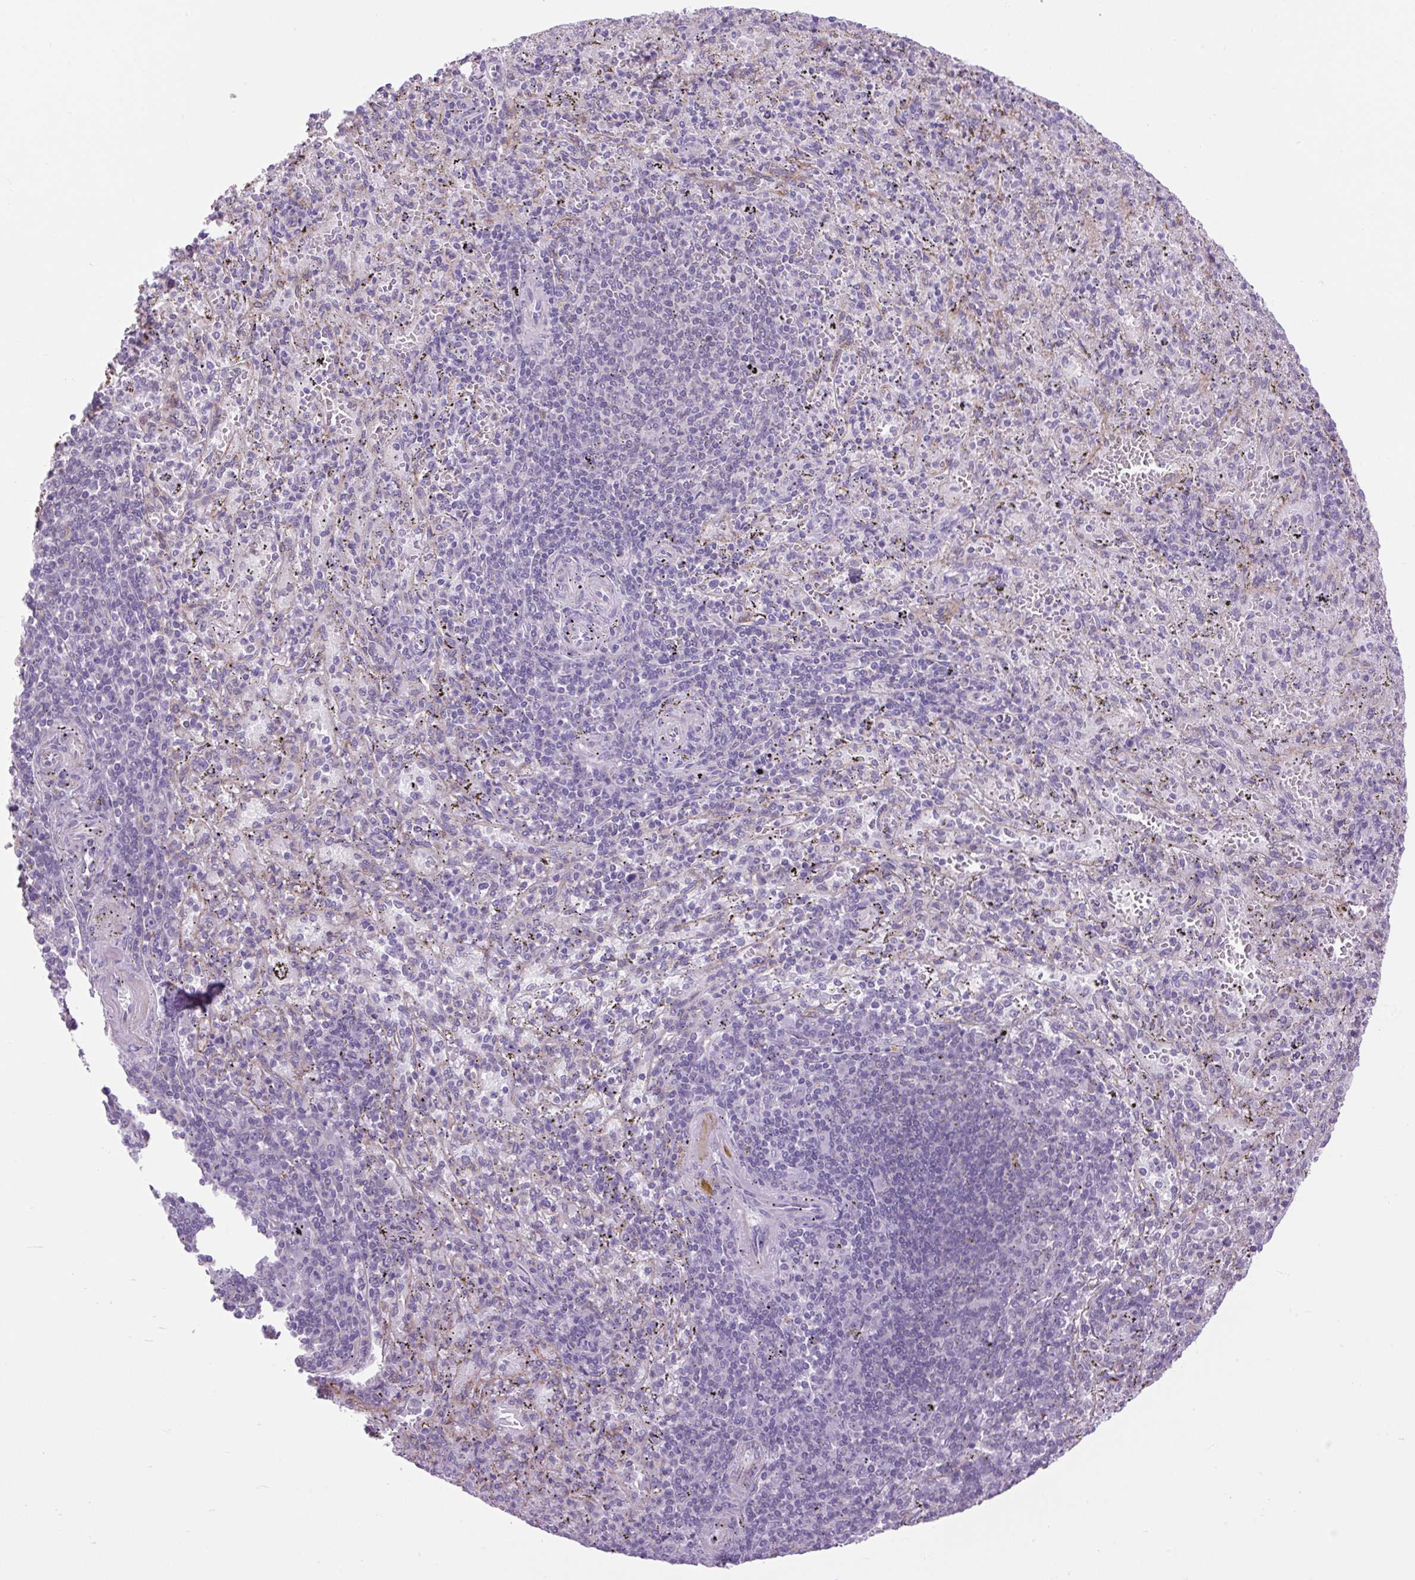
{"staining": {"intensity": "negative", "quantity": "none", "location": "none"}, "tissue": "spleen", "cell_type": "Cells in red pulp", "image_type": "normal", "snomed": [{"axis": "morphology", "description": "Normal tissue, NOS"}, {"axis": "topography", "description": "Spleen"}], "caption": "Immunohistochemistry micrograph of benign human spleen stained for a protein (brown), which shows no positivity in cells in red pulp. (Stains: DAB immunohistochemistry with hematoxylin counter stain, Microscopy: brightfield microscopy at high magnification).", "gene": "RNASE10", "patient": {"sex": "male", "age": 57}}